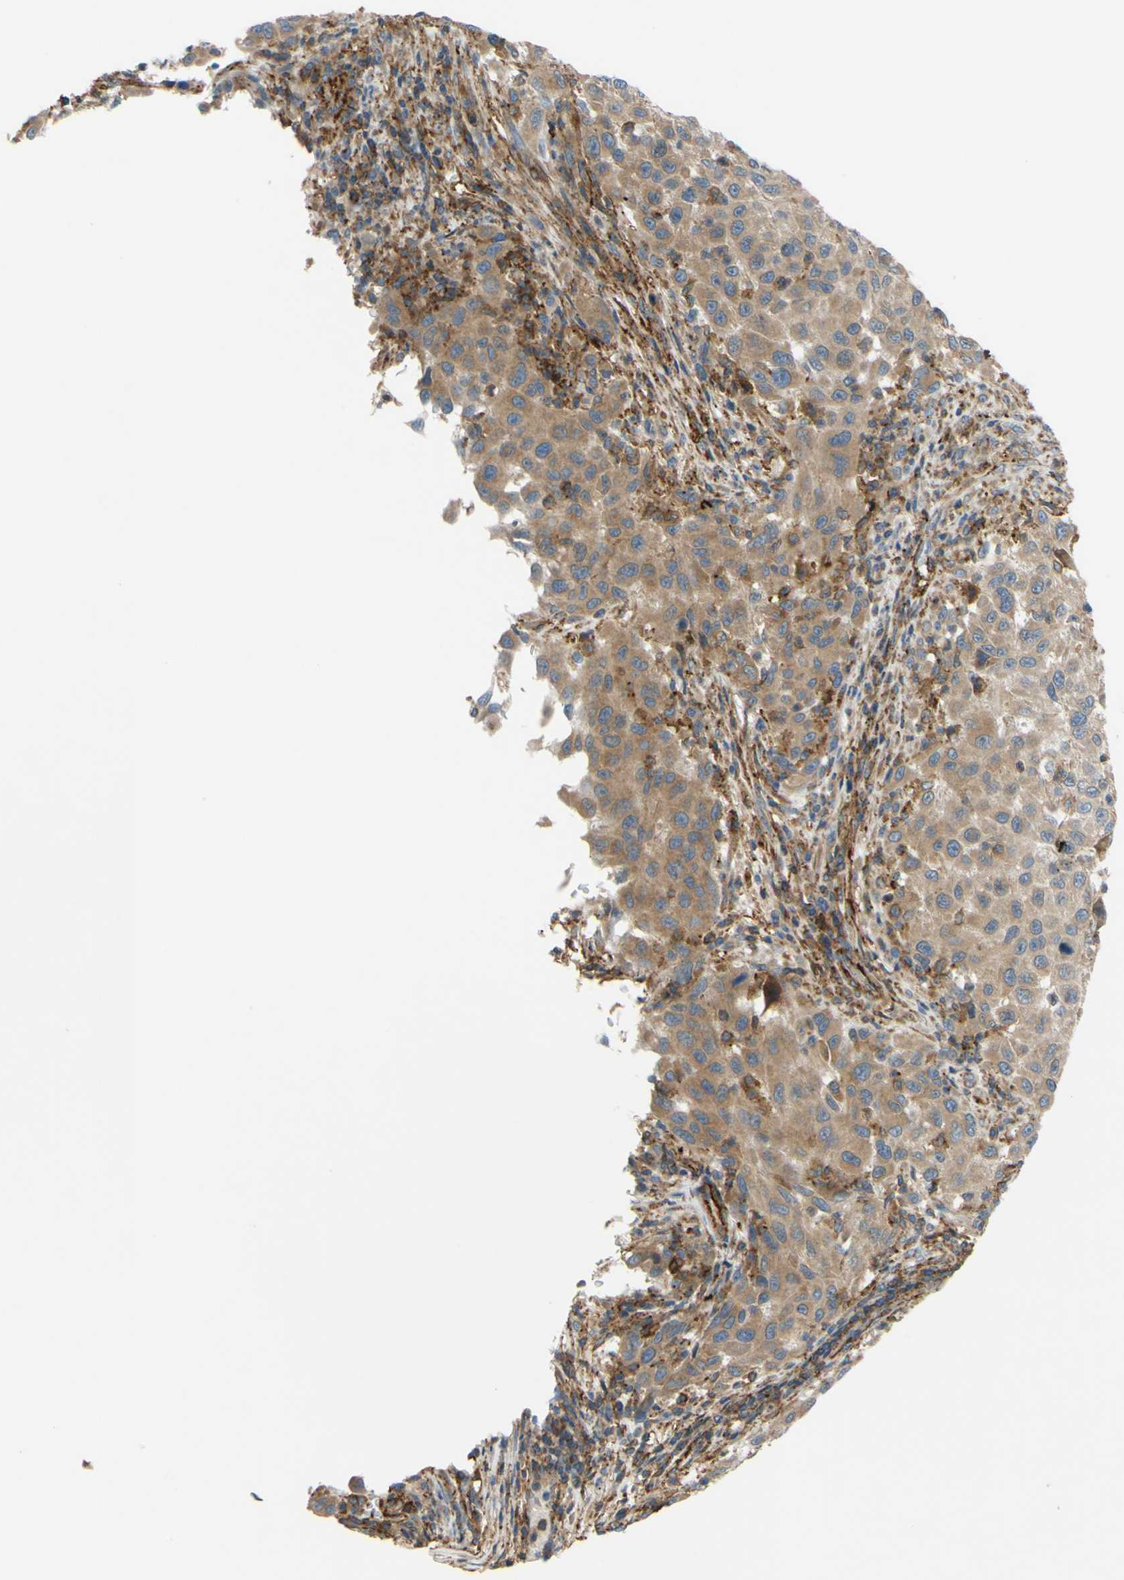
{"staining": {"intensity": "moderate", "quantity": ">75%", "location": "cytoplasmic/membranous"}, "tissue": "melanoma", "cell_type": "Tumor cells", "image_type": "cancer", "snomed": [{"axis": "morphology", "description": "Malignant melanoma, Metastatic site"}, {"axis": "topography", "description": "Lymph node"}], "caption": "A high-resolution histopathology image shows immunohistochemistry staining of melanoma, which exhibits moderate cytoplasmic/membranous expression in about >75% of tumor cells. Using DAB (3,3'-diaminobenzidine) (brown) and hematoxylin (blue) stains, captured at high magnification using brightfield microscopy.", "gene": "POR", "patient": {"sex": "male", "age": 61}}